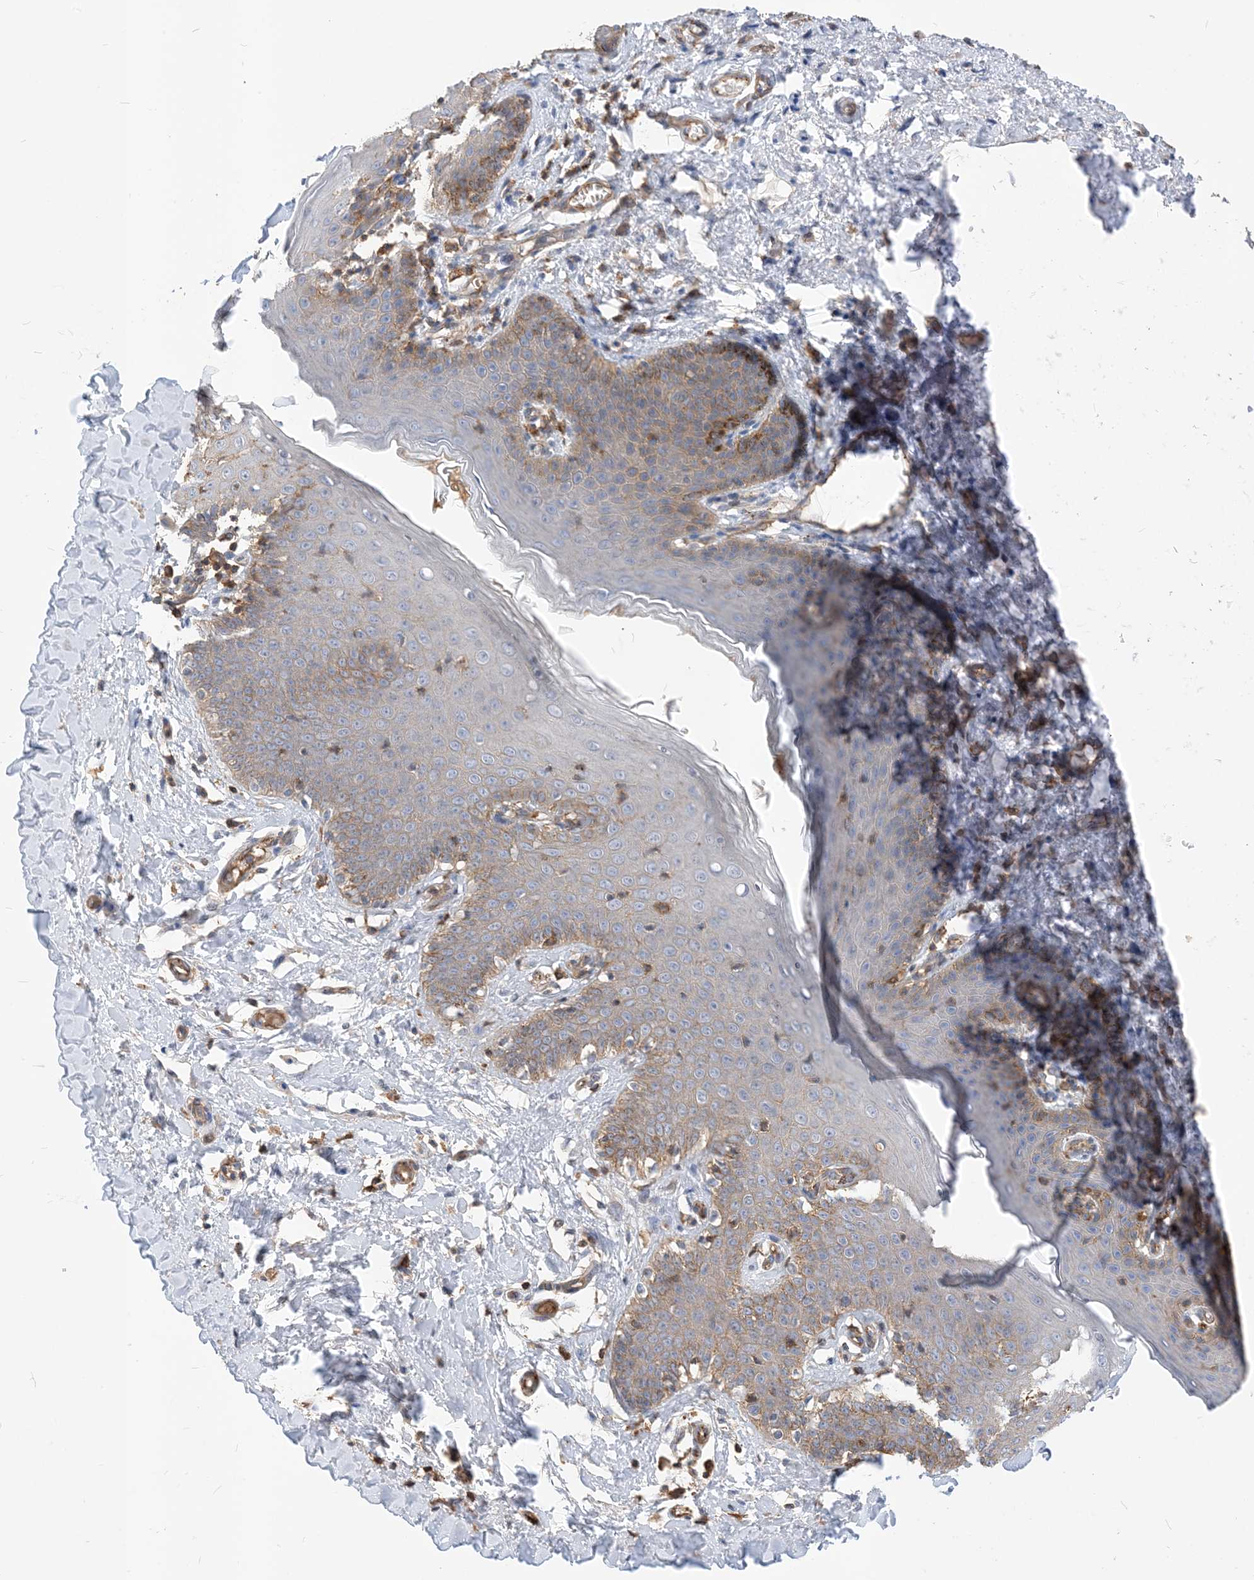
{"staining": {"intensity": "moderate", "quantity": "25%-75%", "location": "cytoplasmic/membranous"}, "tissue": "skin", "cell_type": "Epidermal cells", "image_type": "normal", "snomed": [{"axis": "morphology", "description": "Normal tissue, NOS"}, {"axis": "topography", "description": "Vulva"}], "caption": "The histopathology image exhibits a brown stain indicating the presence of a protein in the cytoplasmic/membranous of epidermal cells in skin. (DAB IHC with brightfield microscopy, high magnification).", "gene": "PARVG", "patient": {"sex": "female", "age": 66}}